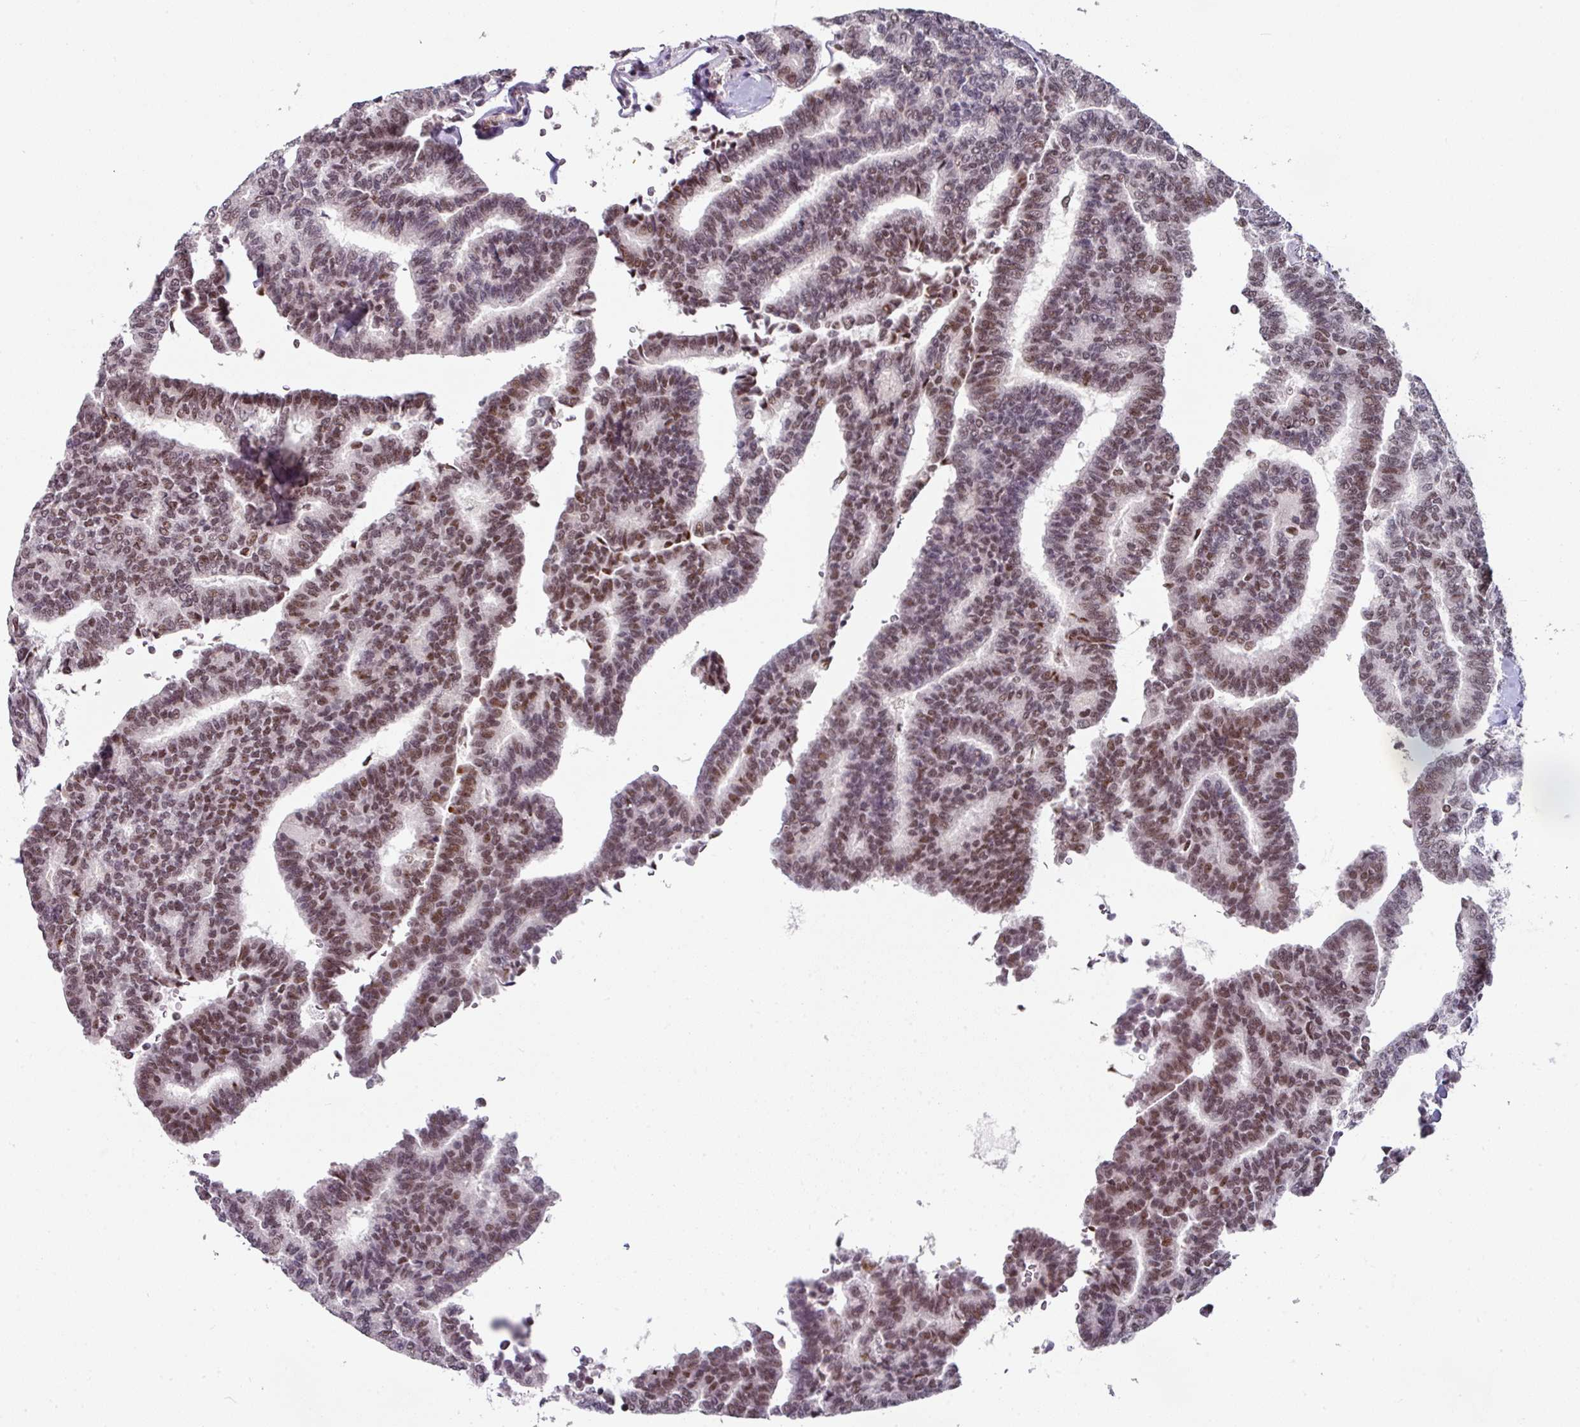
{"staining": {"intensity": "moderate", "quantity": ">75%", "location": "nuclear"}, "tissue": "thyroid cancer", "cell_type": "Tumor cells", "image_type": "cancer", "snomed": [{"axis": "morphology", "description": "Papillary adenocarcinoma, NOS"}, {"axis": "topography", "description": "Thyroid gland"}], "caption": "The histopathology image displays immunohistochemical staining of papillary adenocarcinoma (thyroid). There is moderate nuclear positivity is seen in approximately >75% of tumor cells.", "gene": "RAD50", "patient": {"sex": "female", "age": 35}}